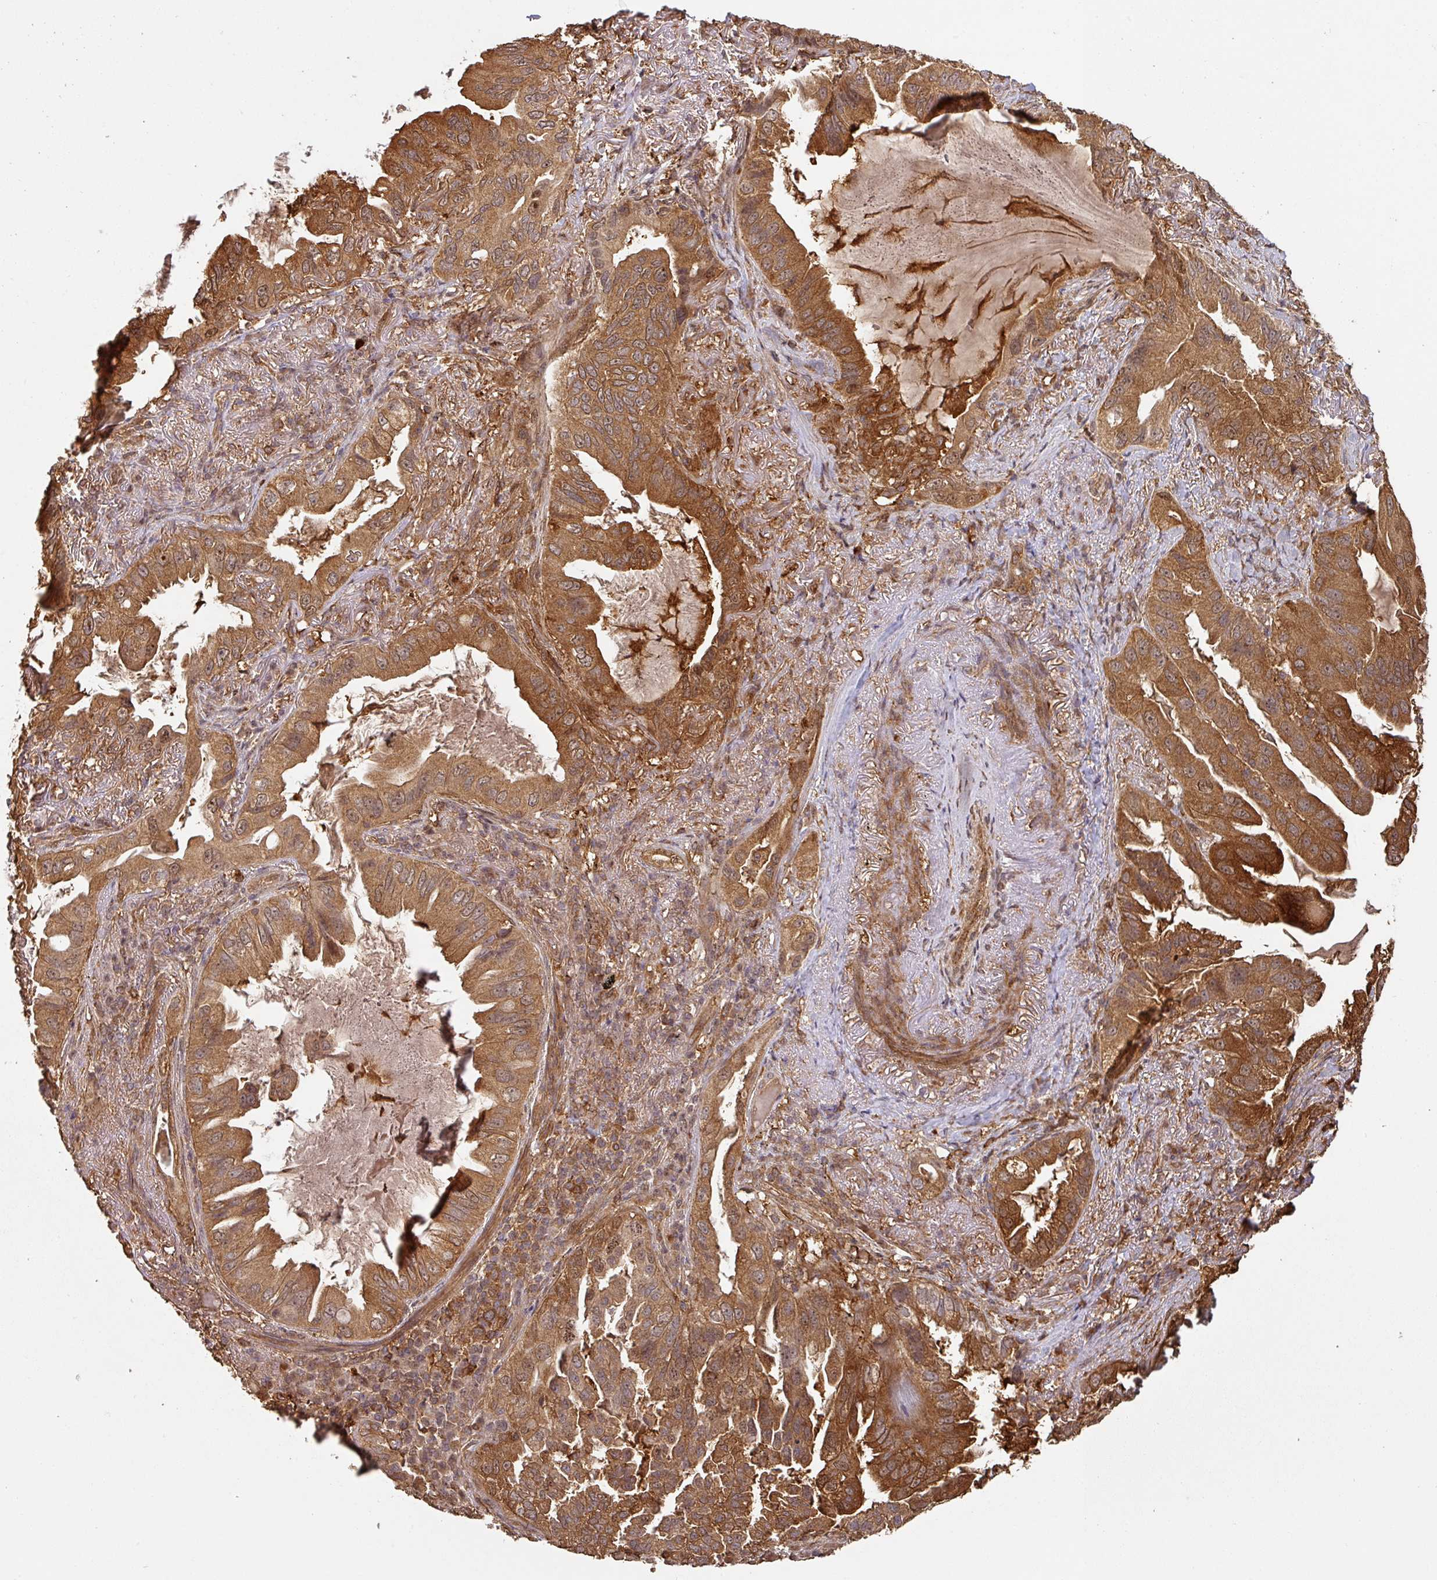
{"staining": {"intensity": "strong", "quantity": ">75%", "location": "cytoplasmic/membranous"}, "tissue": "lung cancer", "cell_type": "Tumor cells", "image_type": "cancer", "snomed": [{"axis": "morphology", "description": "Adenocarcinoma, NOS"}, {"axis": "topography", "description": "Lung"}], "caption": "High-power microscopy captured an immunohistochemistry (IHC) image of lung cancer, revealing strong cytoplasmic/membranous expression in approximately >75% of tumor cells.", "gene": "ZNF322", "patient": {"sex": "female", "age": 69}}